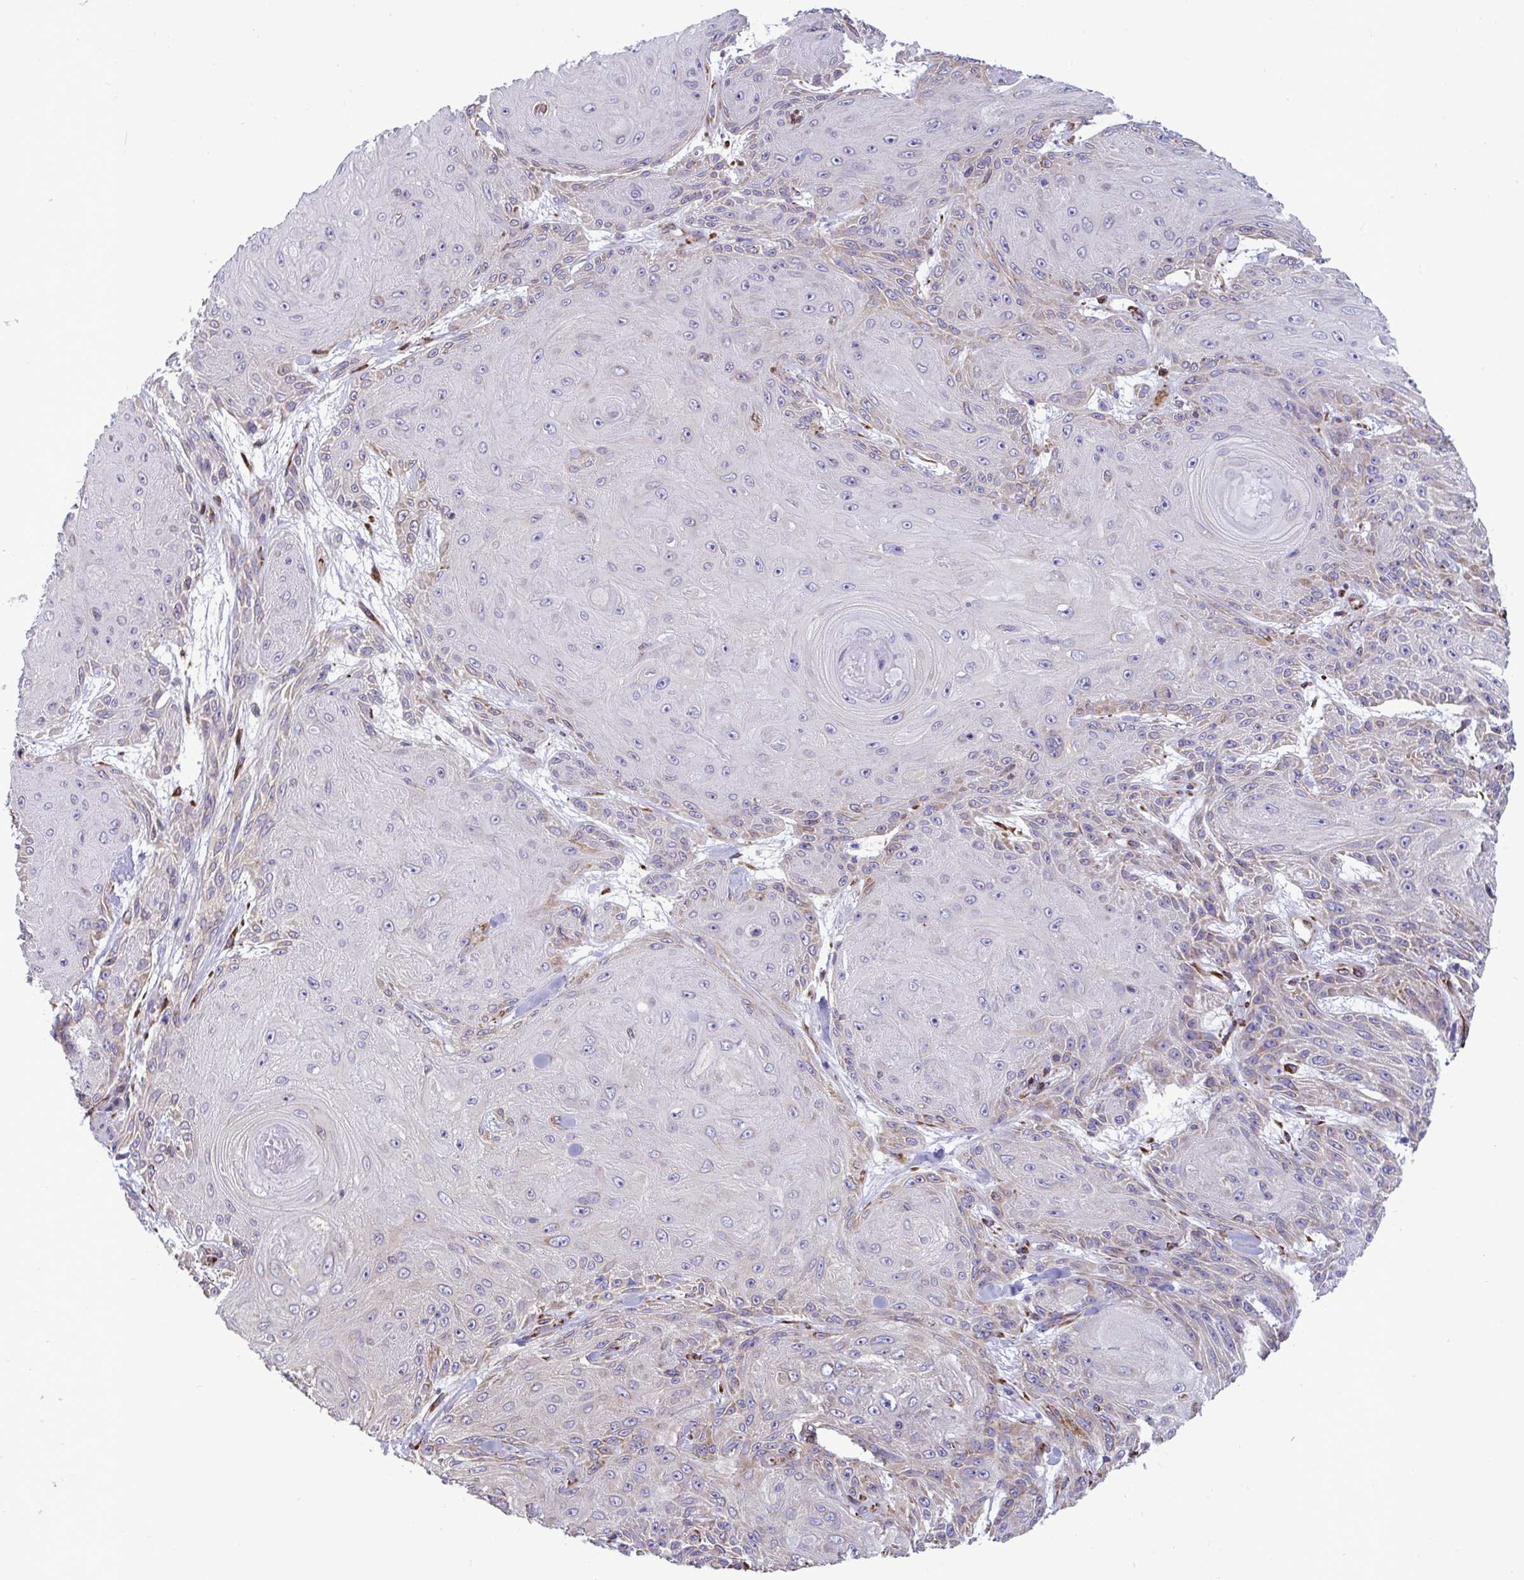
{"staining": {"intensity": "weak", "quantity": "<25%", "location": "cytoplasmic/membranous"}, "tissue": "skin cancer", "cell_type": "Tumor cells", "image_type": "cancer", "snomed": [{"axis": "morphology", "description": "Squamous cell carcinoma, NOS"}, {"axis": "topography", "description": "Skin"}], "caption": "An immunohistochemistry (IHC) image of squamous cell carcinoma (skin) is shown. There is no staining in tumor cells of squamous cell carcinoma (skin). Brightfield microscopy of immunohistochemistry stained with DAB (3,3'-diaminobenzidine) (brown) and hematoxylin (blue), captured at high magnification.", "gene": "ASPH", "patient": {"sex": "male", "age": 88}}